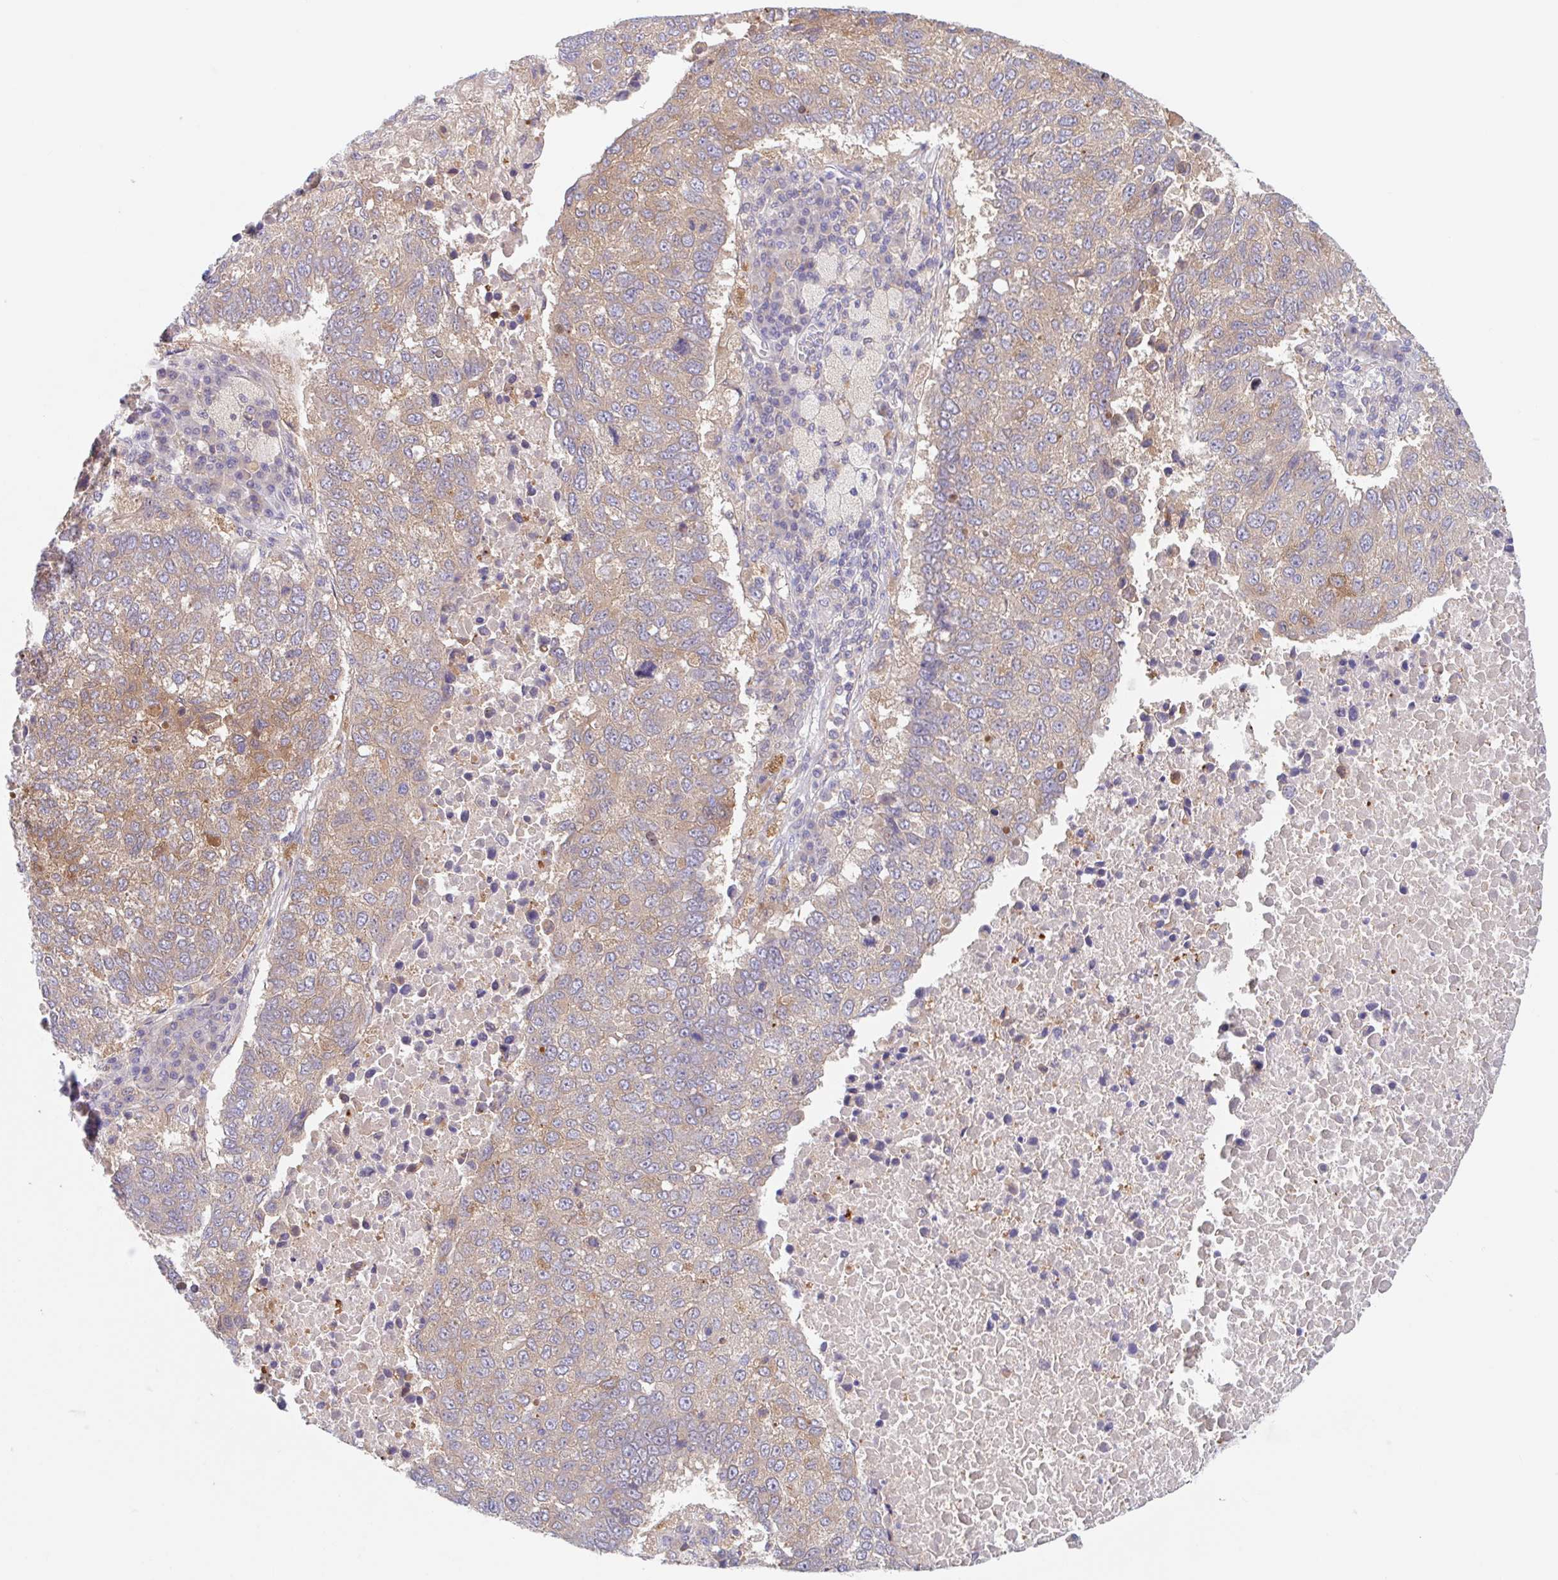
{"staining": {"intensity": "weak", "quantity": "25%-75%", "location": "cytoplasmic/membranous"}, "tissue": "lung cancer", "cell_type": "Tumor cells", "image_type": "cancer", "snomed": [{"axis": "morphology", "description": "Squamous cell carcinoma, NOS"}, {"axis": "topography", "description": "Lung"}], "caption": "Protein analysis of lung cancer tissue demonstrates weak cytoplasmic/membranous positivity in about 25%-75% of tumor cells.", "gene": "TMEM86A", "patient": {"sex": "male", "age": 73}}